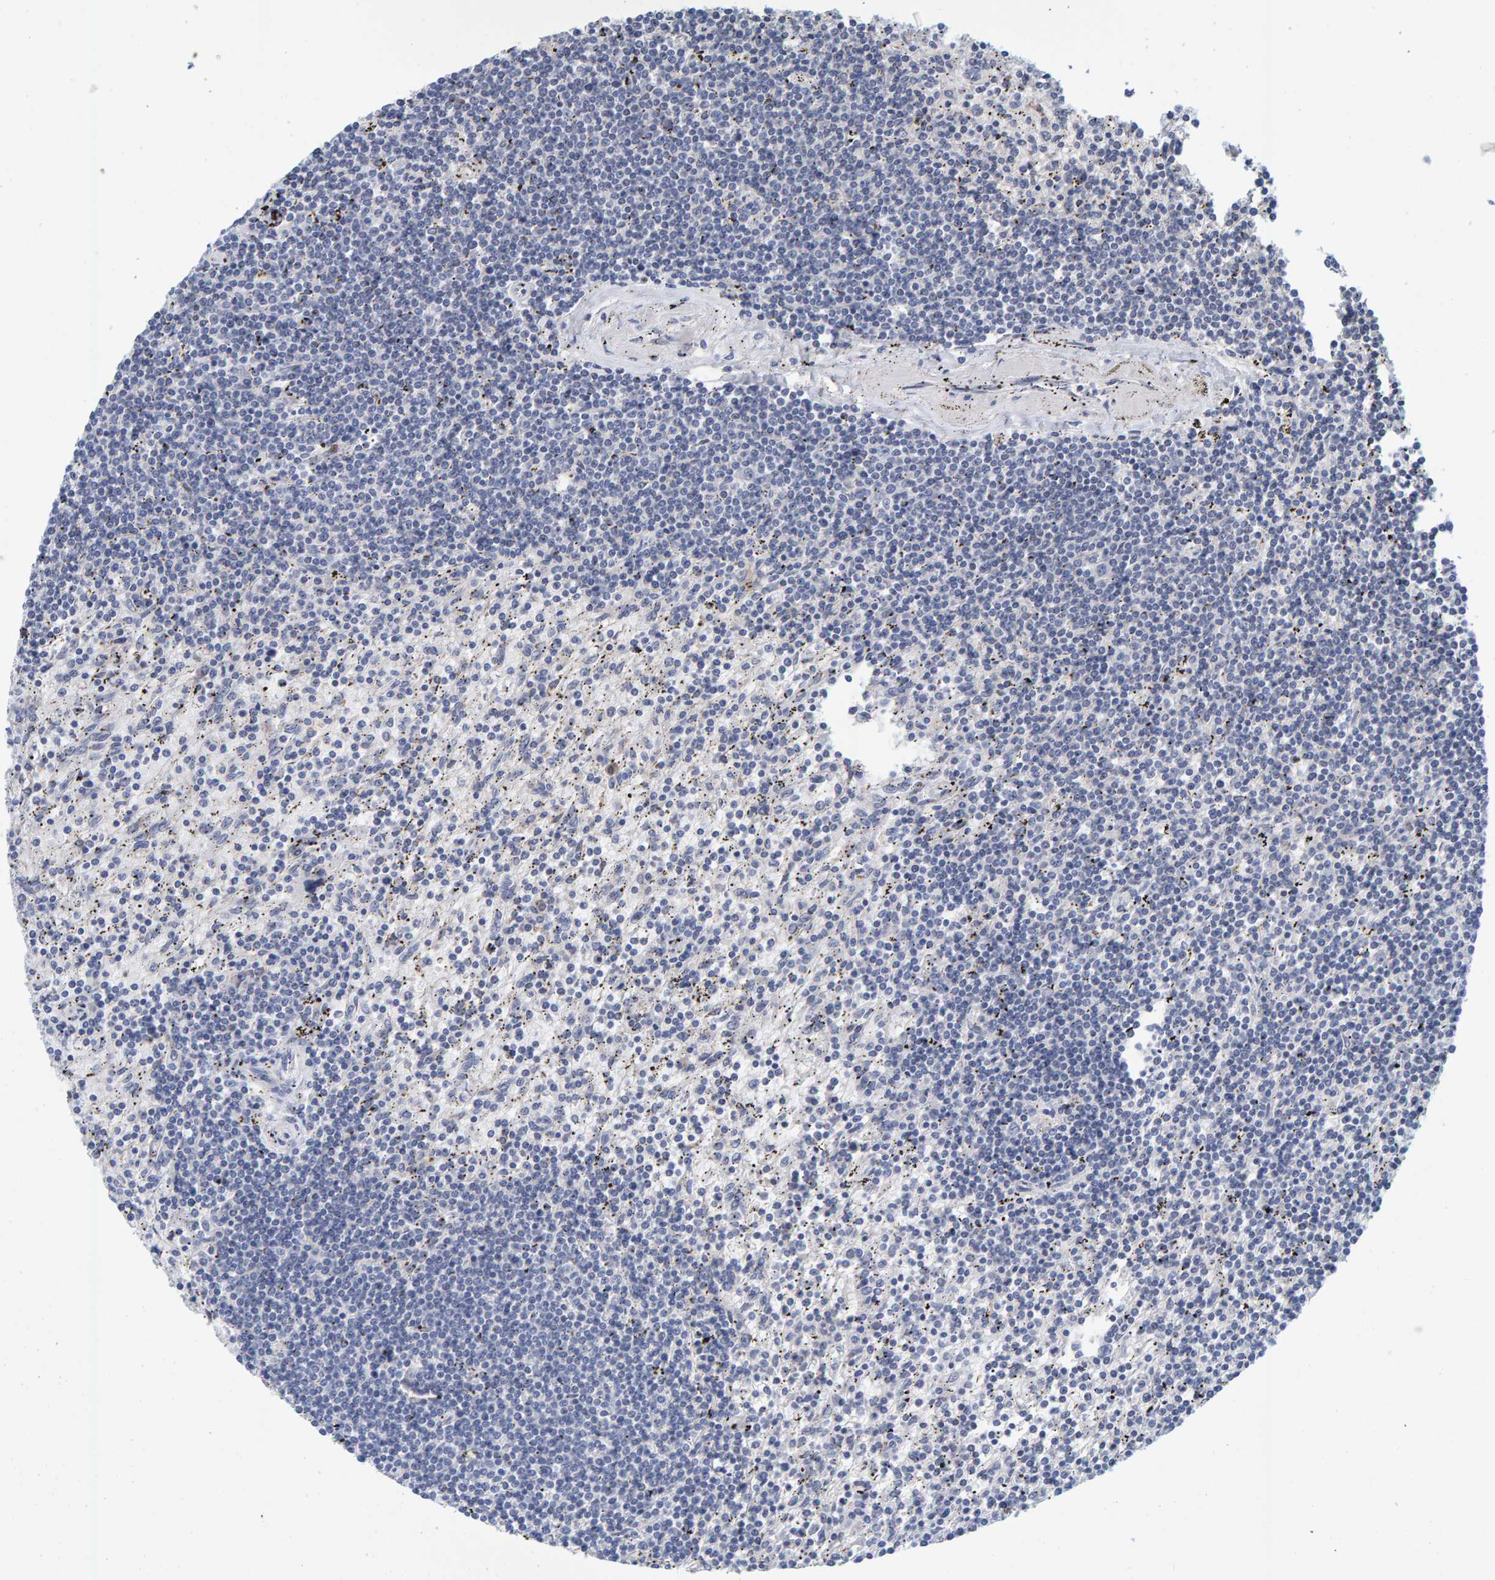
{"staining": {"intensity": "negative", "quantity": "none", "location": "none"}, "tissue": "lymphoma", "cell_type": "Tumor cells", "image_type": "cancer", "snomed": [{"axis": "morphology", "description": "Malignant lymphoma, non-Hodgkin's type, Low grade"}, {"axis": "topography", "description": "Spleen"}], "caption": "A micrograph of lymphoma stained for a protein exhibits no brown staining in tumor cells.", "gene": "ZNF77", "patient": {"sex": "male", "age": 76}}